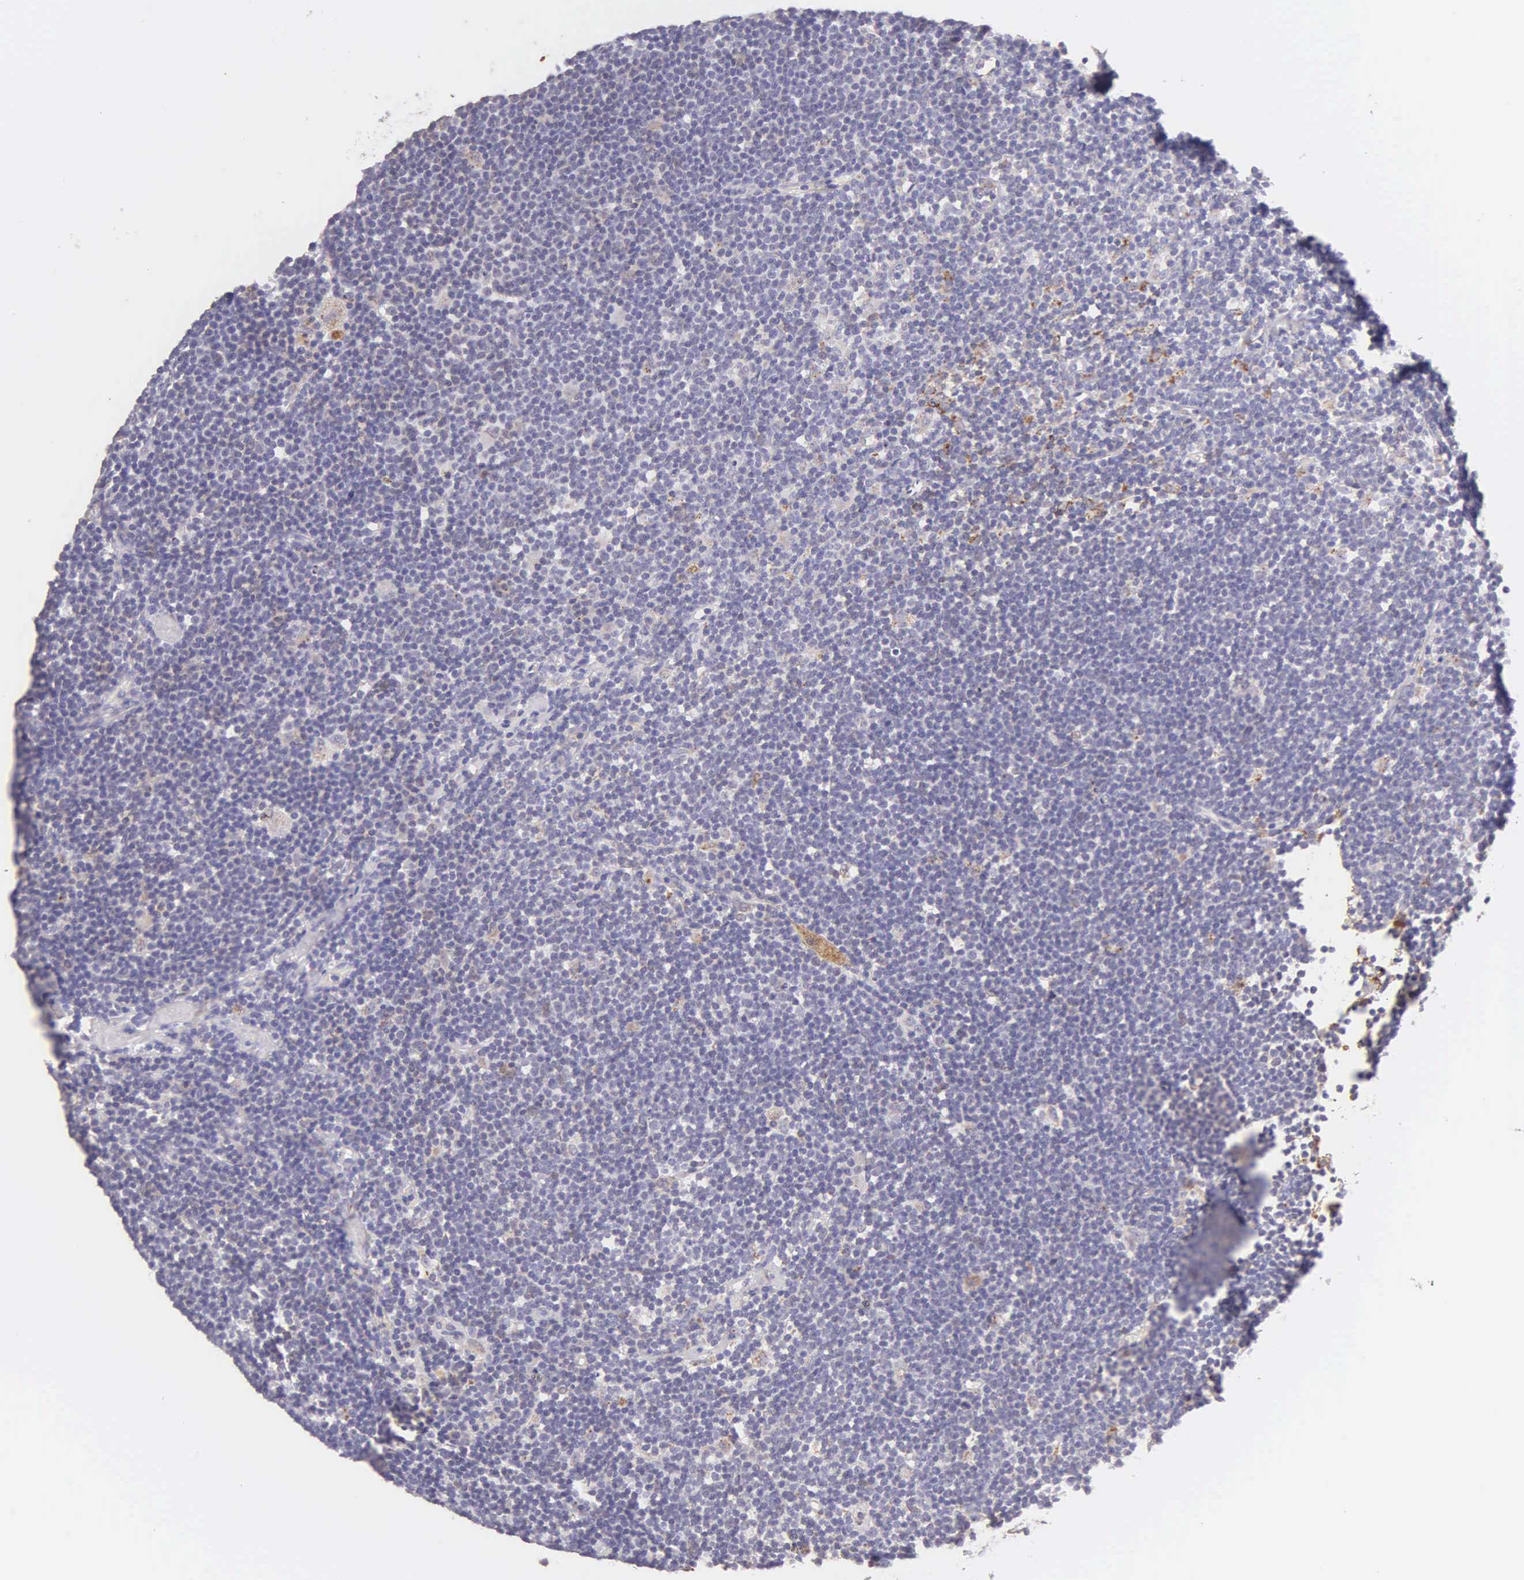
{"staining": {"intensity": "negative", "quantity": "none", "location": "none"}, "tissue": "lymphoma", "cell_type": "Tumor cells", "image_type": "cancer", "snomed": [{"axis": "morphology", "description": "Malignant lymphoma, non-Hodgkin's type, Low grade"}, {"axis": "topography", "description": "Lymph node"}], "caption": "Immunohistochemistry (IHC) micrograph of human malignant lymphoma, non-Hodgkin's type (low-grade) stained for a protein (brown), which exhibits no staining in tumor cells.", "gene": "ESR1", "patient": {"sex": "male", "age": 65}}